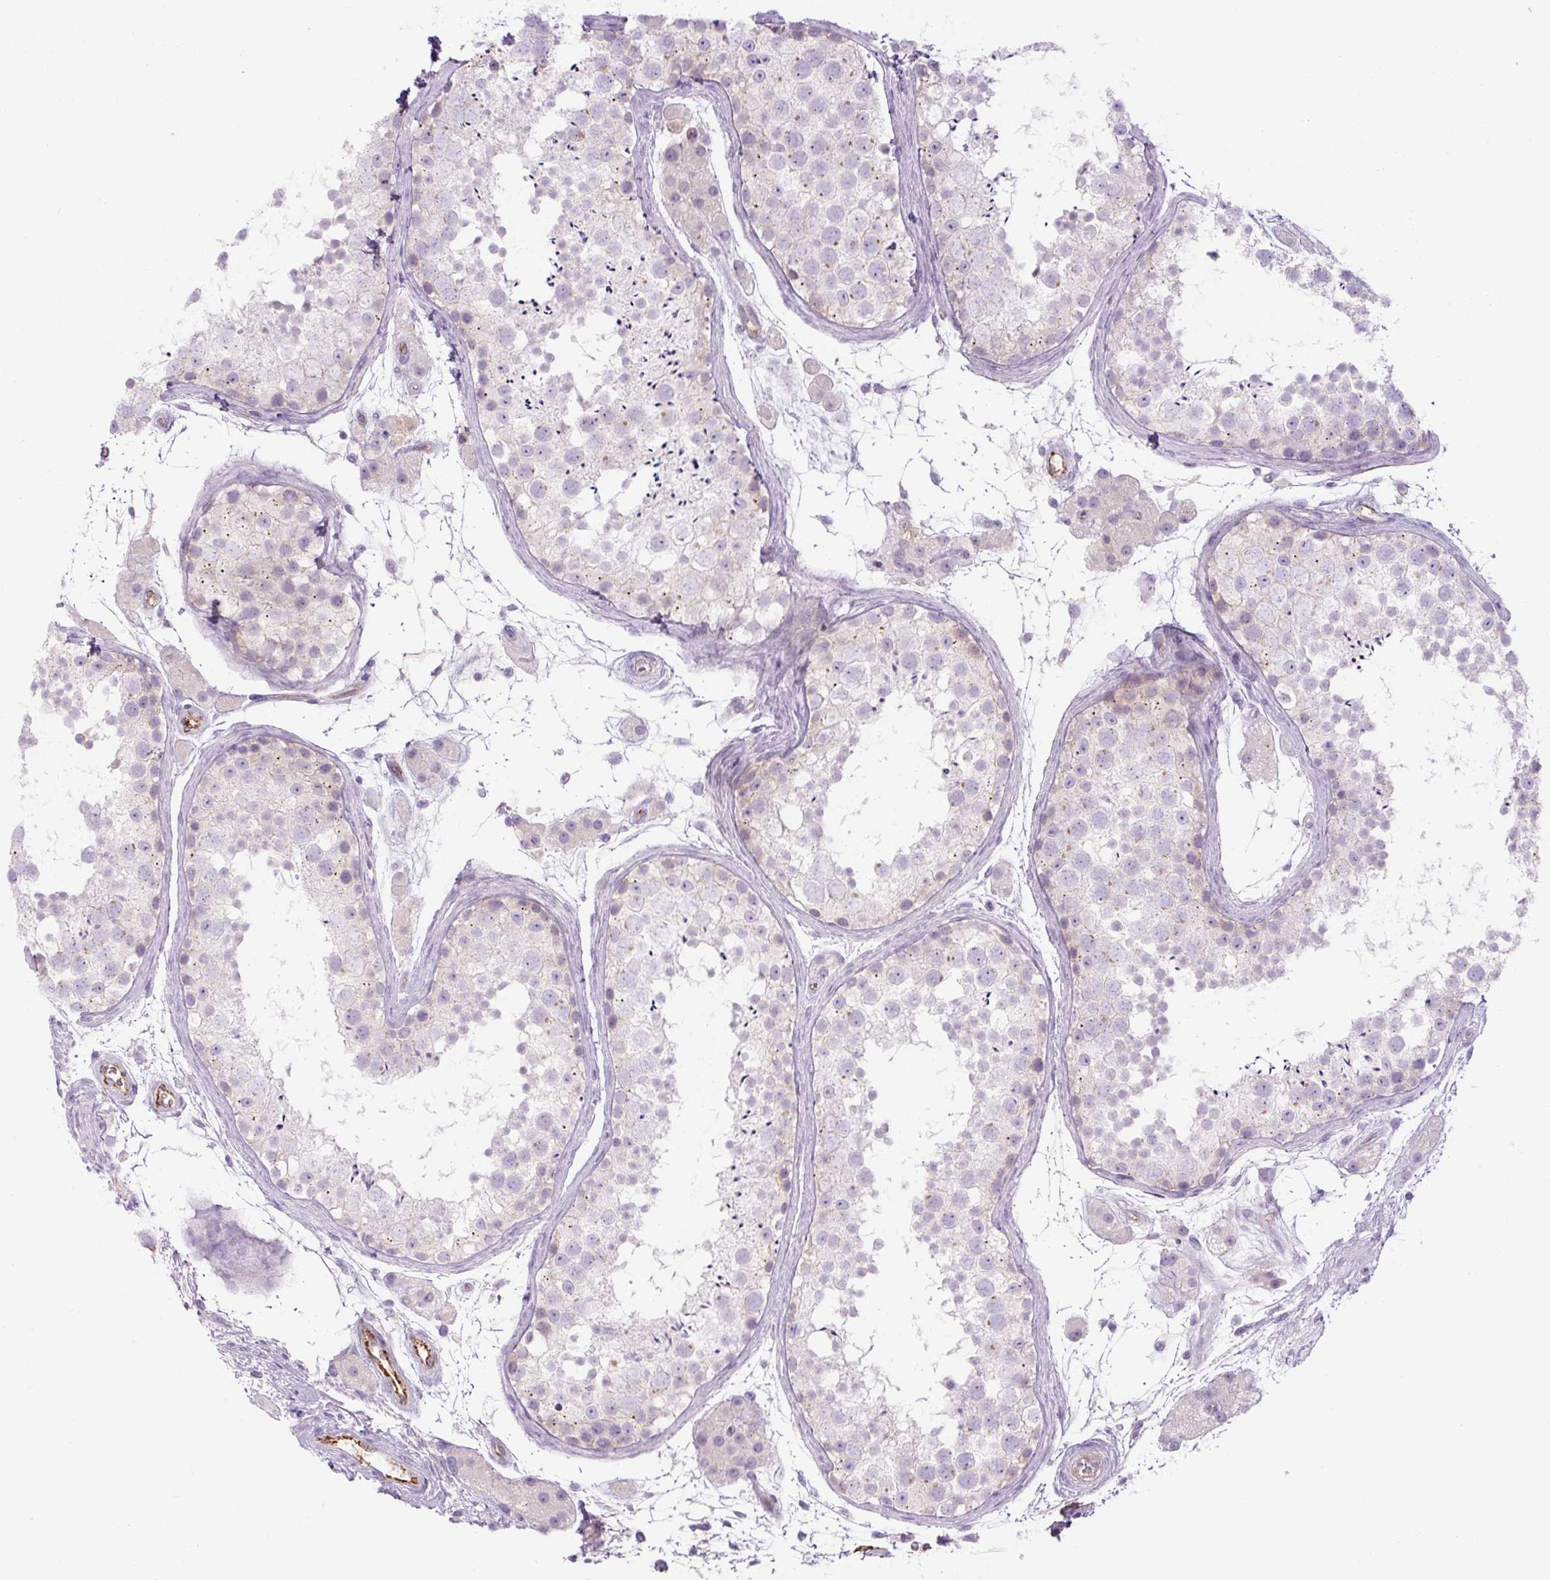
{"staining": {"intensity": "negative", "quantity": "none", "location": "none"}, "tissue": "testis", "cell_type": "Cells in seminiferous ducts", "image_type": "normal", "snomed": [{"axis": "morphology", "description": "Normal tissue, NOS"}, {"axis": "topography", "description": "Testis"}], "caption": "Cells in seminiferous ducts show no significant expression in benign testis.", "gene": "RSPO4", "patient": {"sex": "male", "age": 41}}